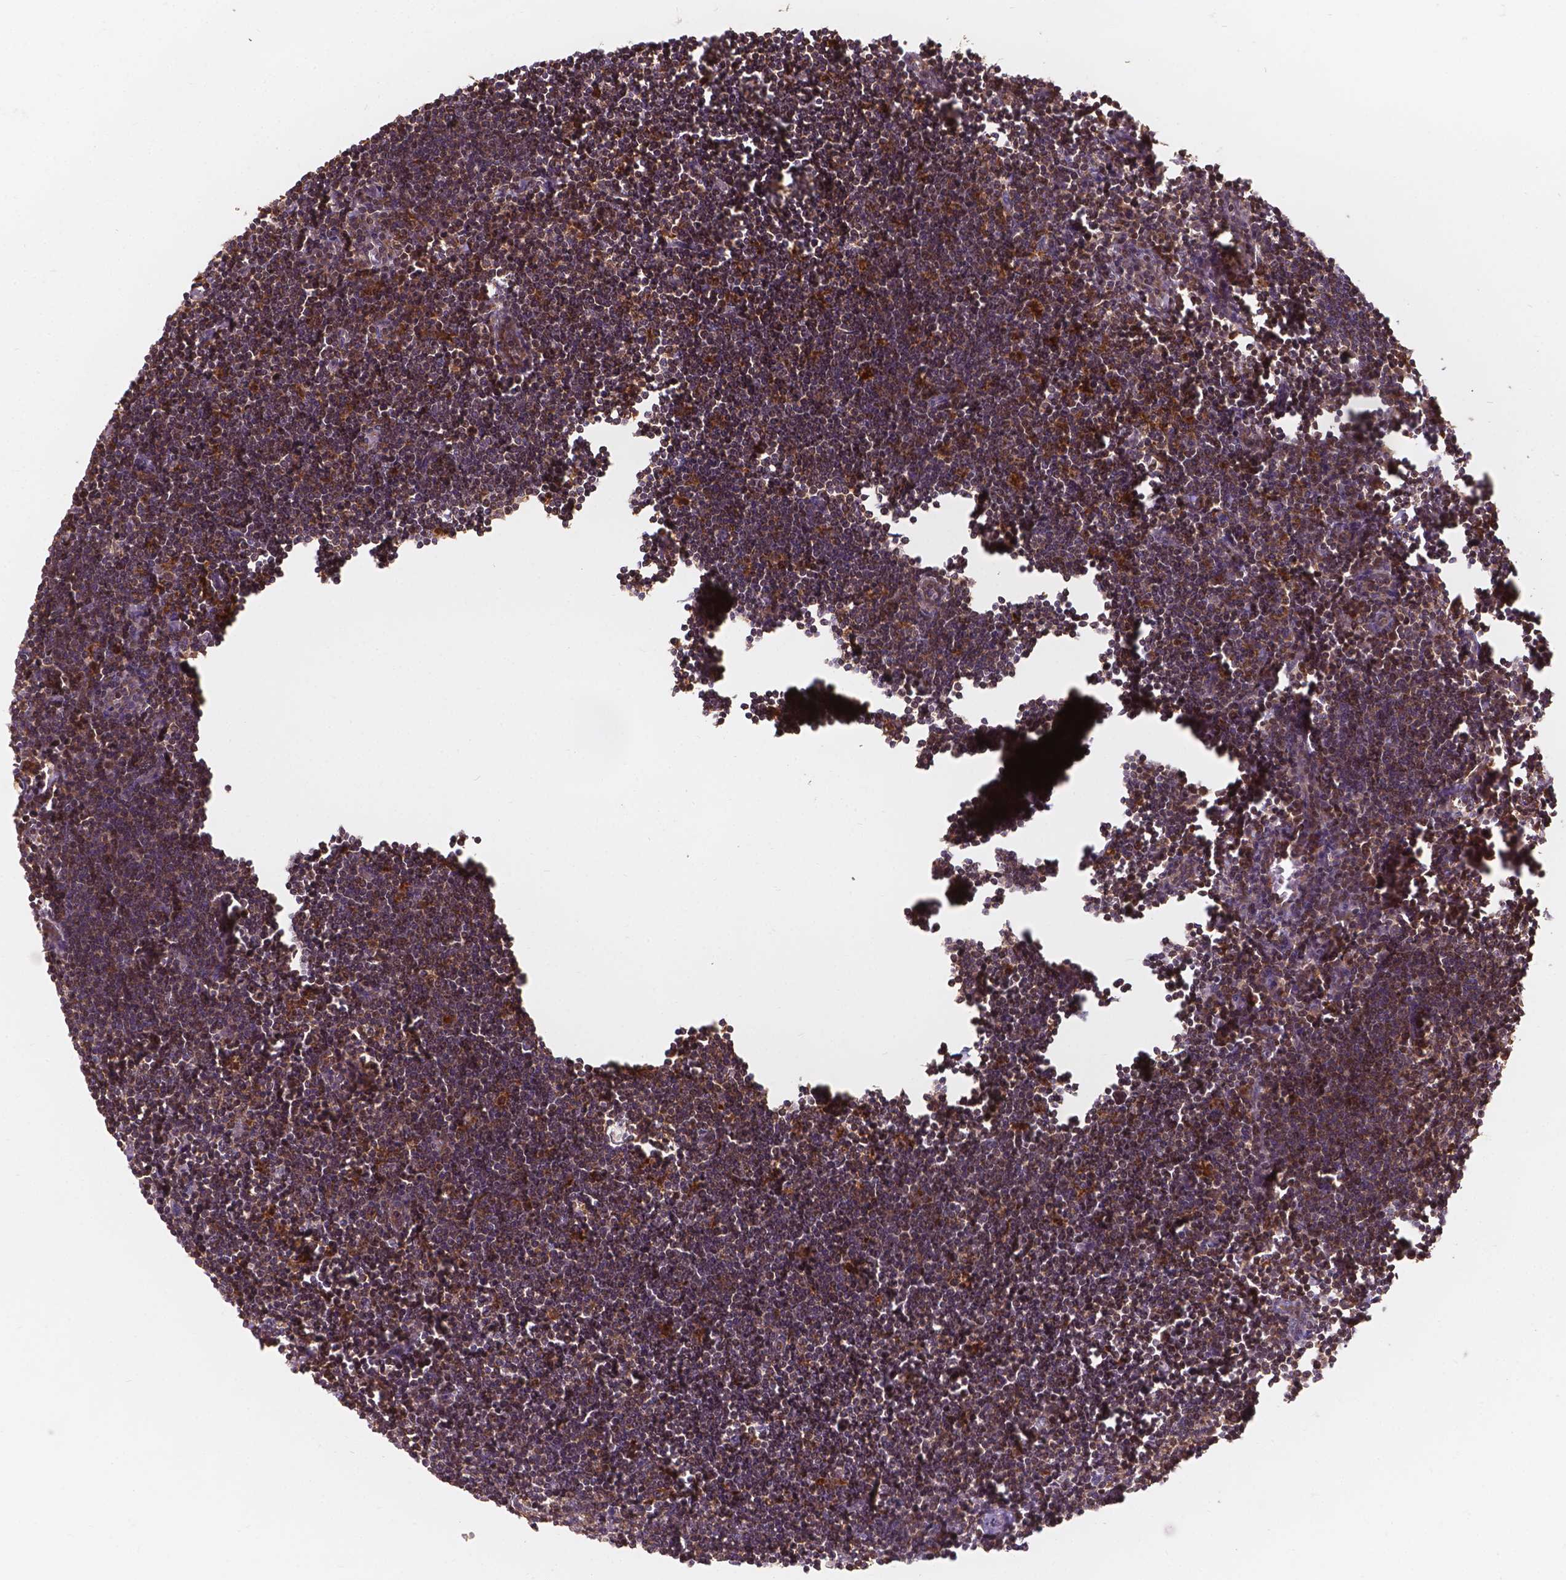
{"staining": {"intensity": "weak", "quantity": ">75%", "location": "cytoplasmic/membranous"}, "tissue": "lymph node", "cell_type": "Germinal center cells", "image_type": "normal", "snomed": [{"axis": "morphology", "description": "Normal tissue, NOS"}, {"axis": "topography", "description": "Lymph node"}], "caption": "Germinal center cells show low levels of weak cytoplasmic/membranous expression in approximately >75% of cells in benign lymph node. (Brightfield microscopy of DAB IHC at high magnification).", "gene": "XPR1", "patient": {"sex": "male", "age": 55}}